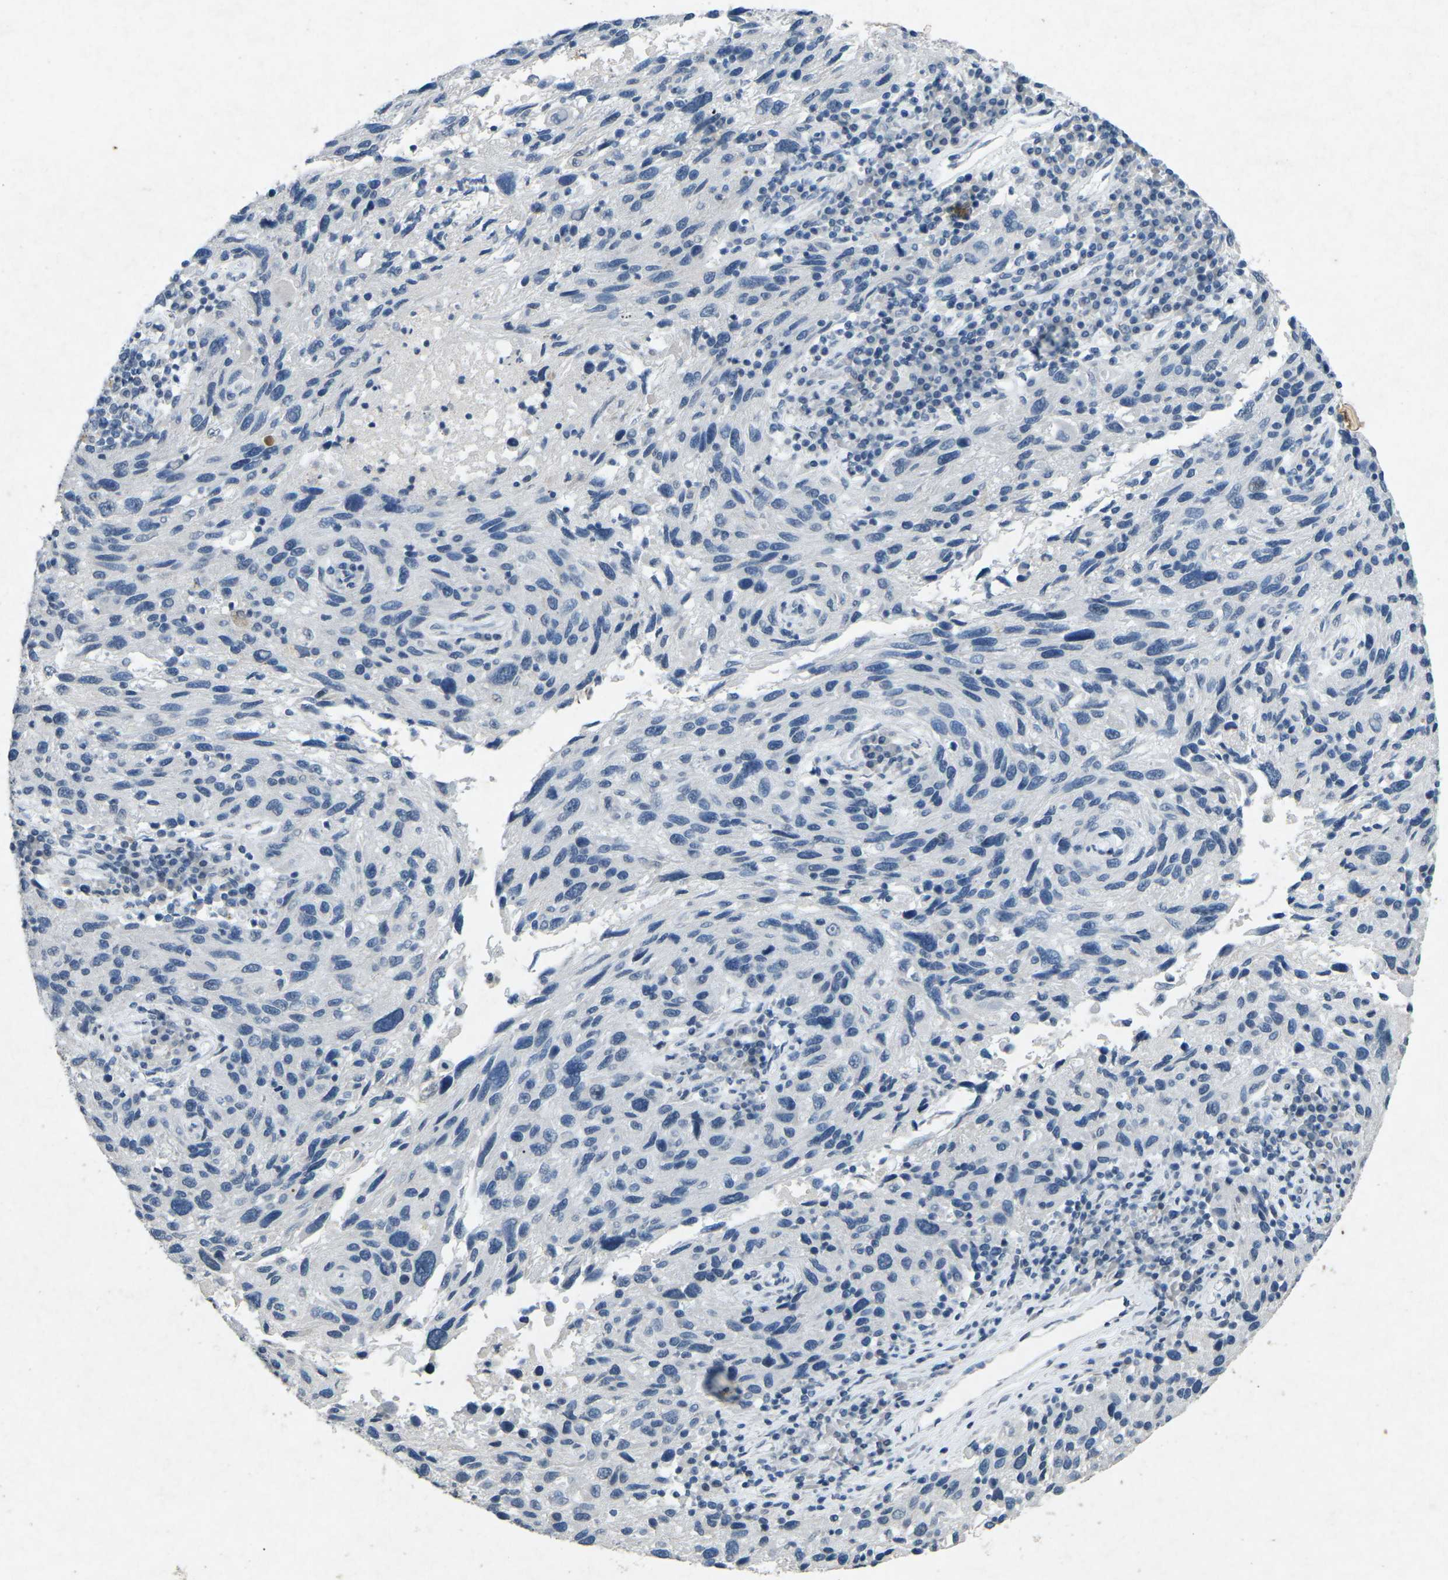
{"staining": {"intensity": "negative", "quantity": "none", "location": "none"}, "tissue": "melanoma", "cell_type": "Tumor cells", "image_type": "cancer", "snomed": [{"axis": "morphology", "description": "Malignant melanoma, NOS"}, {"axis": "topography", "description": "Skin"}], "caption": "Immunohistochemical staining of human malignant melanoma shows no significant staining in tumor cells. (DAB (3,3'-diaminobenzidine) immunohistochemistry, high magnification).", "gene": "A1BG", "patient": {"sex": "male", "age": 53}}